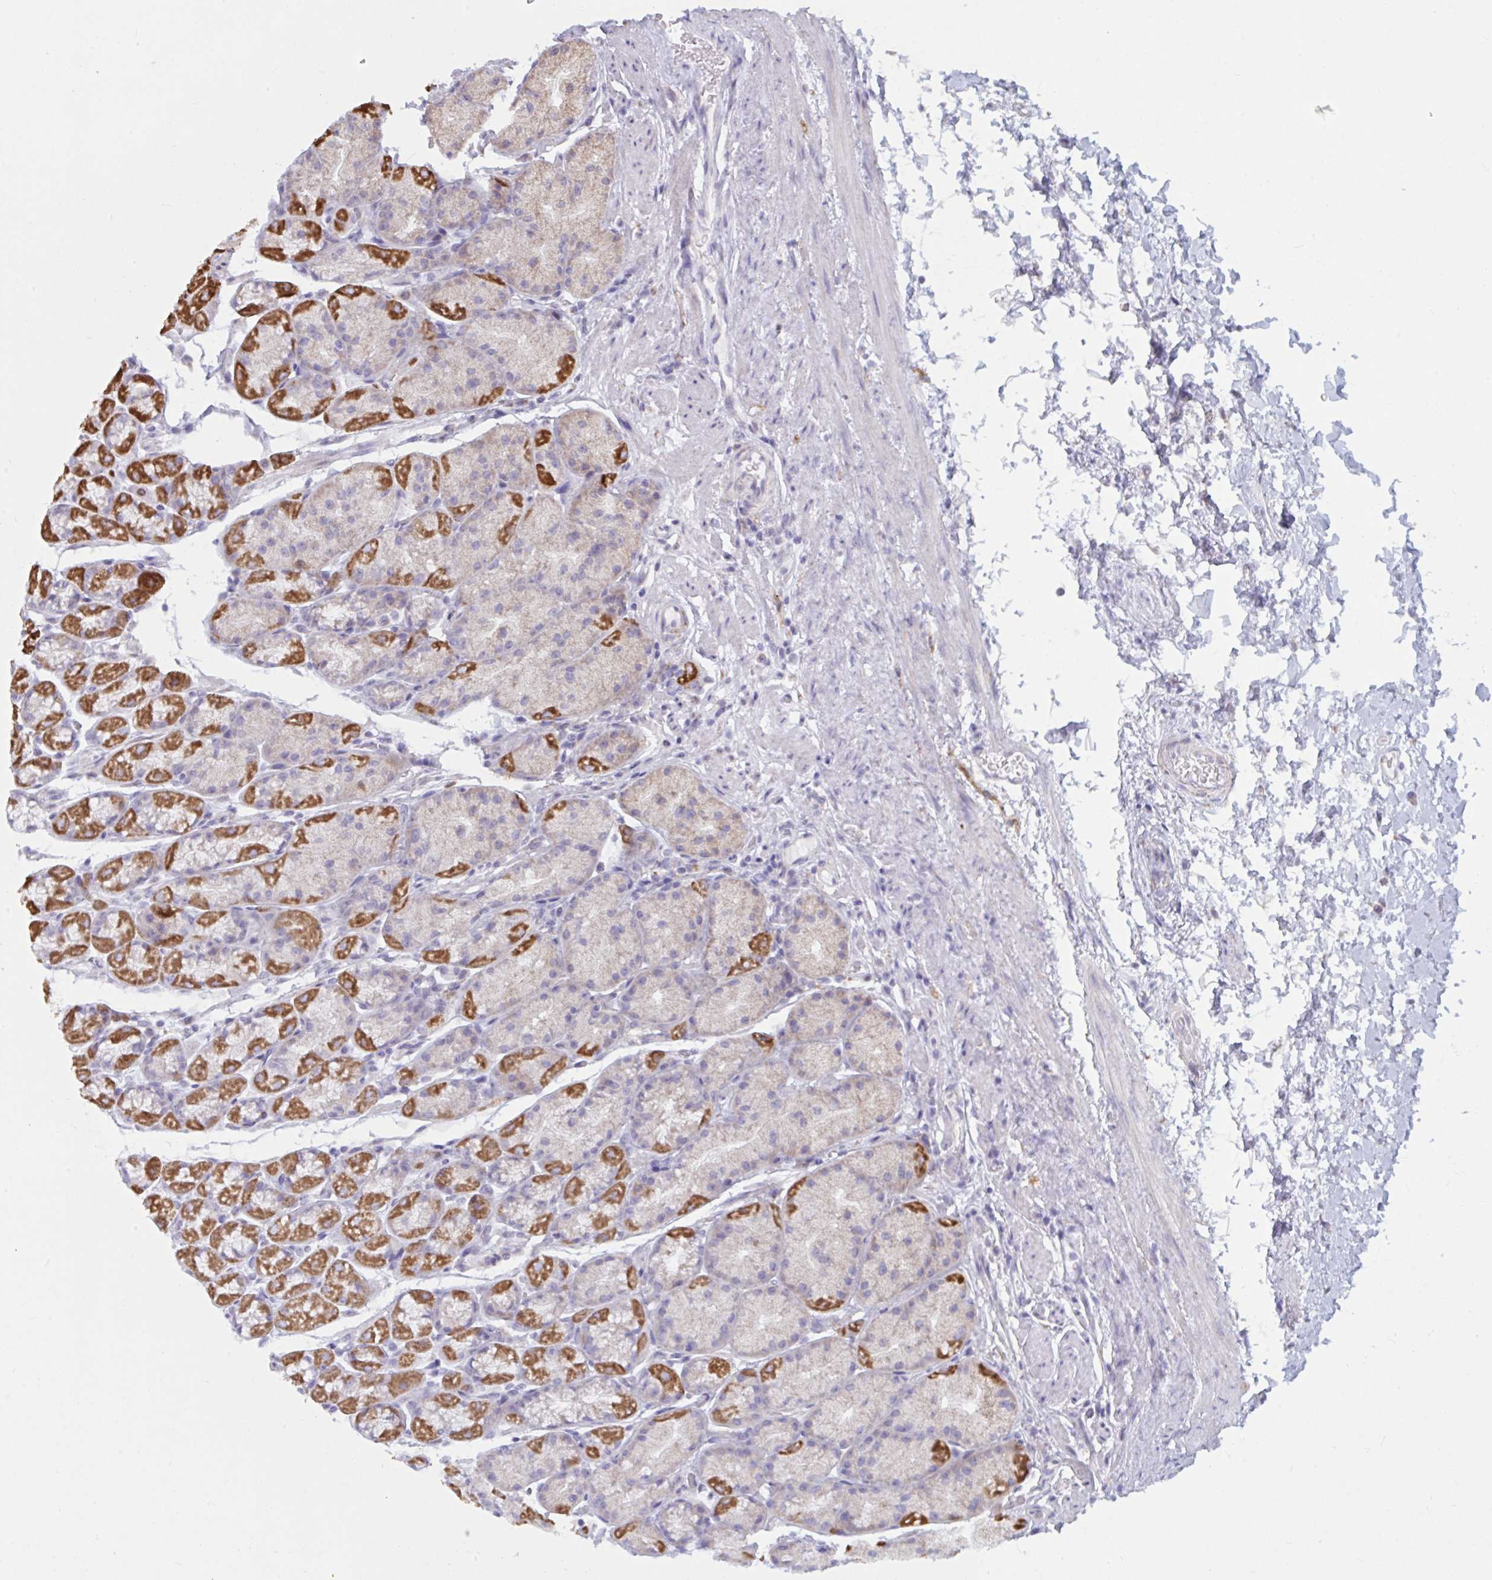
{"staining": {"intensity": "strong", "quantity": "<25%", "location": "cytoplasmic/membranous"}, "tissue": "stomach", "cell_type": "Glandular cells", "image_type": "normal", "snomed": [{"axis": "morphology", "description": "Normal tissue, NOS"}, {"axis": "topography", "description": "Stomach, lower"}], "caption": "Glandular cells display medium levels of strong cytoplasmic/membranous staining in about <25% of cells in unremarkable stomach.", "gene": "ATG9A", "patient": {"sex": "male", "age": 67}}